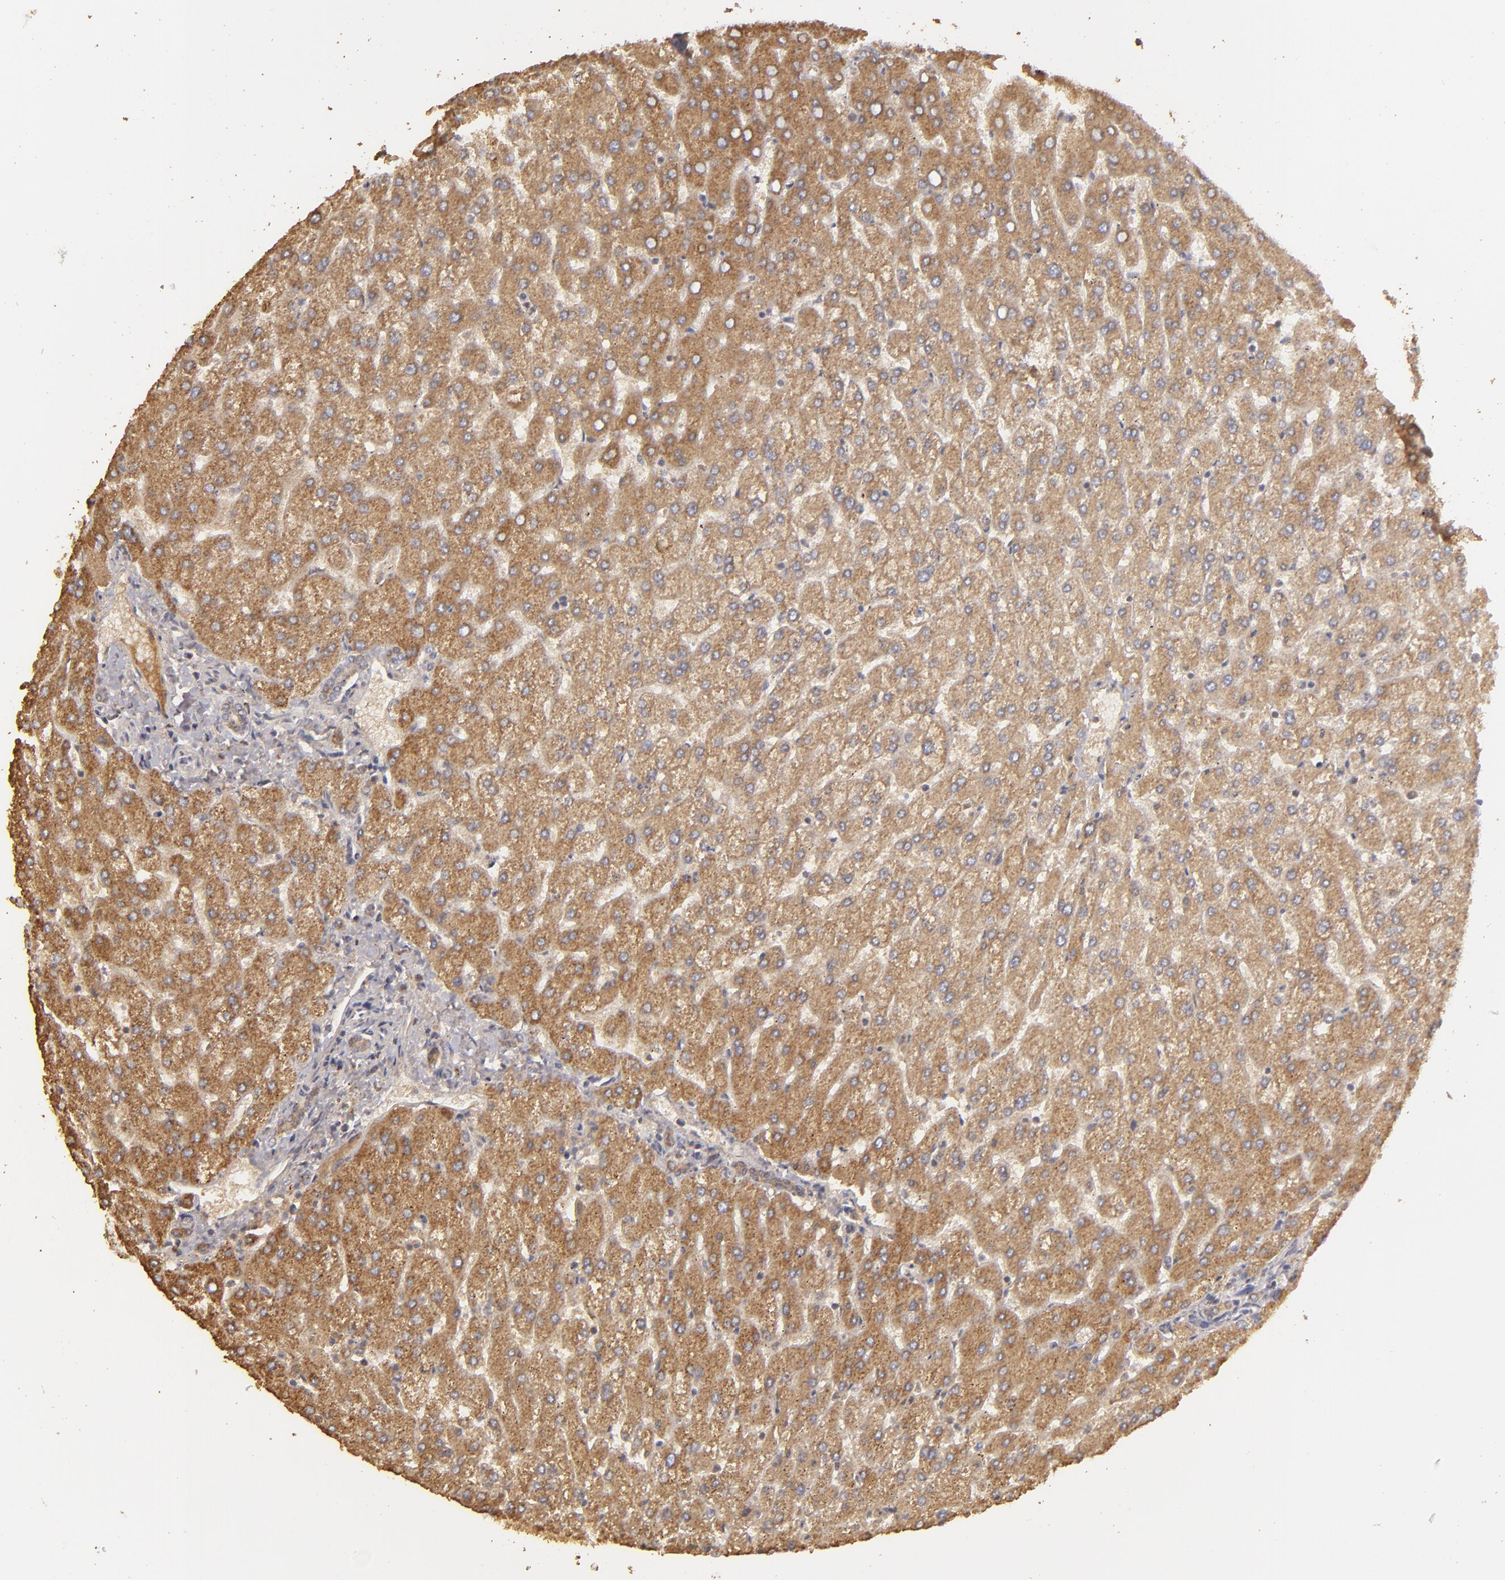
{"staining": {"intensity": "weak", "quantity": ">75%", "location": "cytoplasmic/membranous"}, "tissue": "liver", "cell_type": "Cholangiocytes", "image_type": "normal", "snomed": [{"axis": "morphology", "description": "Normal tissue, NOS"}, {"axis": "topography", "description": "Liver"}], "caption": "Protein expression analysis of benign liver reveals weak cytoplasmic/membranous staining in about >75% of cholangiocytes.", "gene": "CFB", "patient": {"sex": "female", "age": 32}}